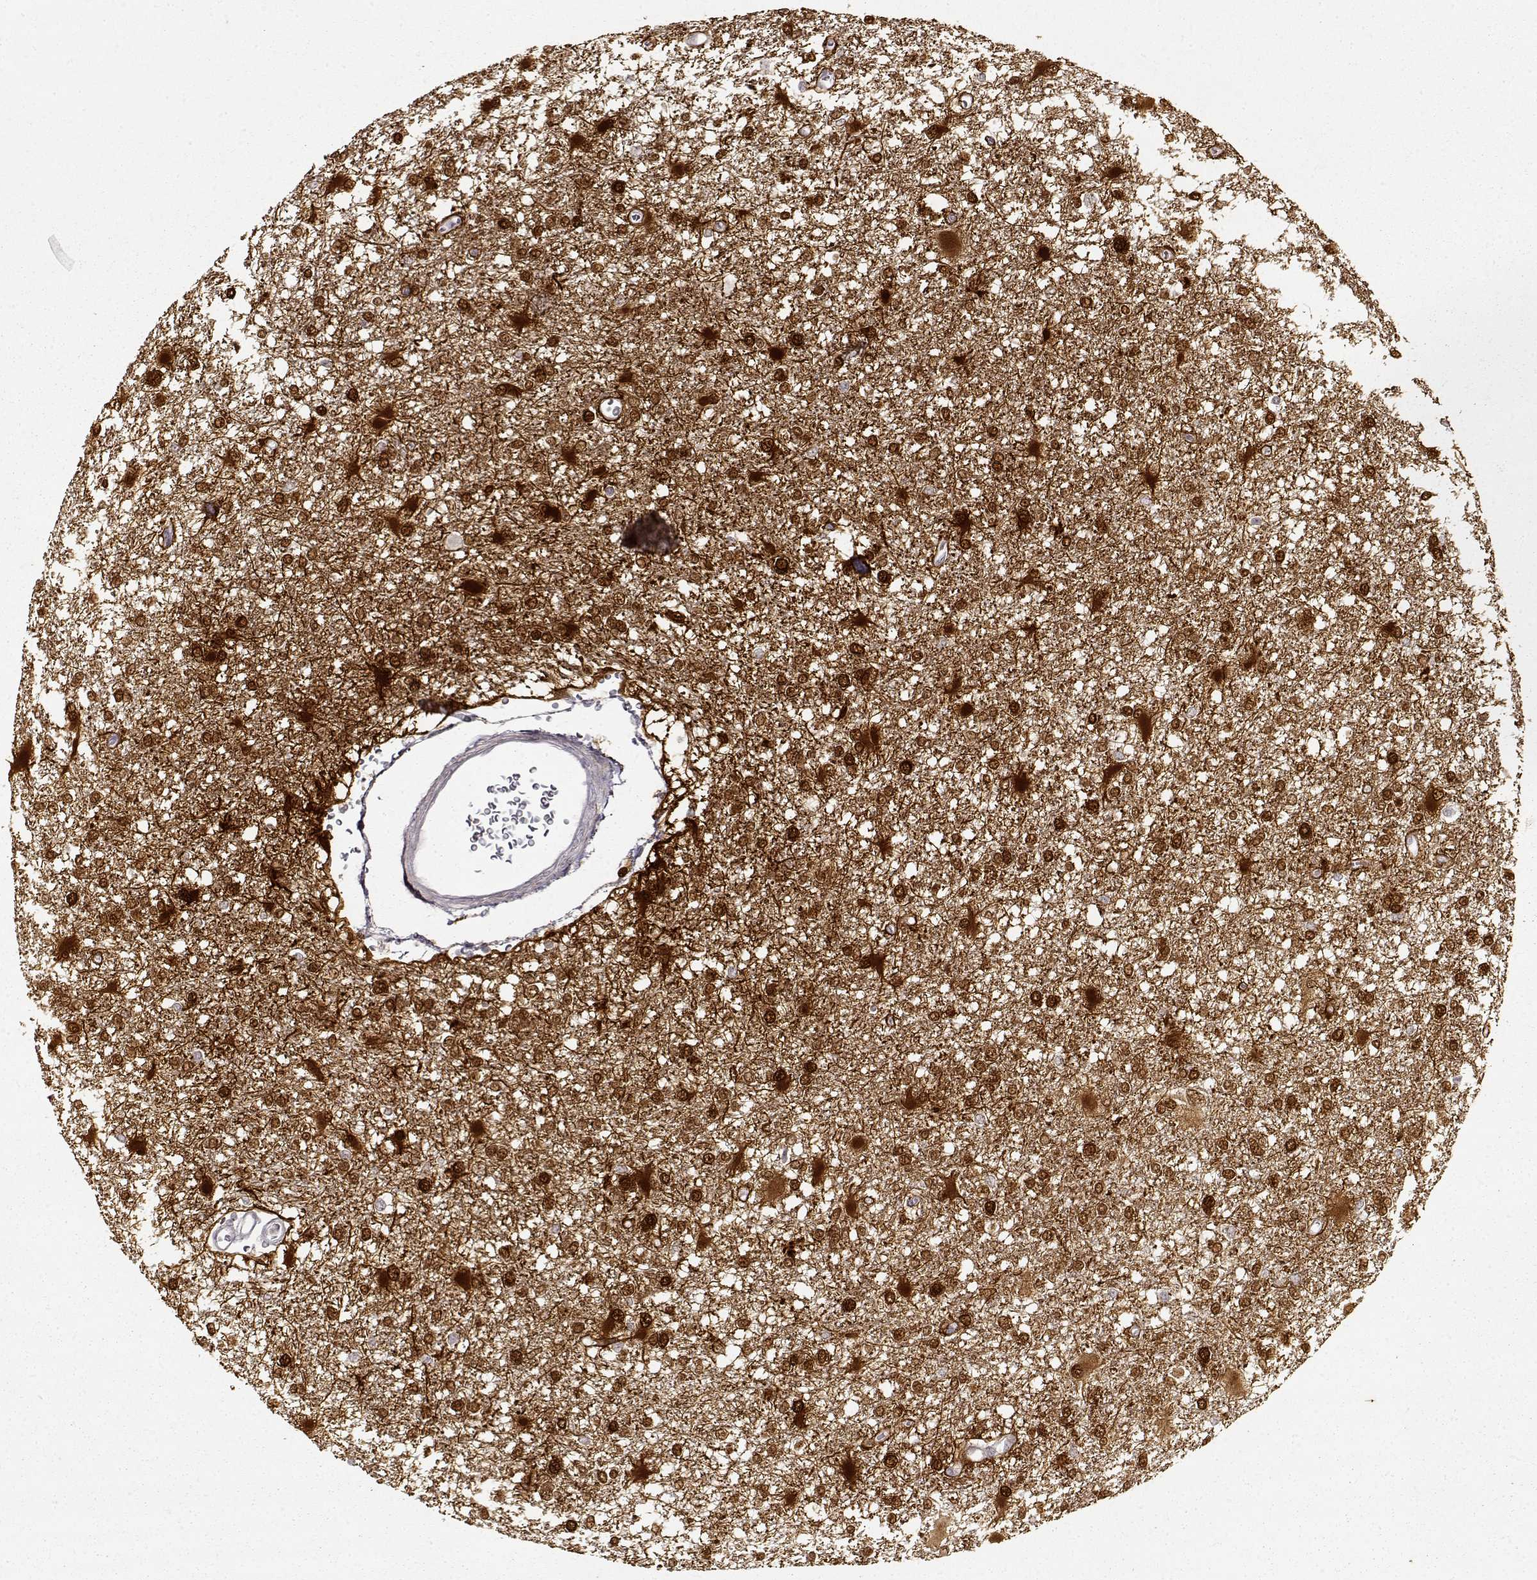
{"staining": {"intensity": "strong", "quantity": ">75%", "location": "cytoplasmic/membranous,nuclear"}, "tissue": "glioma", "cell_type": "Tumor cells", "image_type": "cancer", "snomed": [{"axis": "morphology", "description": "Glioma, malignant, High grade"}, {"axis": "topography", "description": "Cerebral cortex"}], "caption": "A photomicrograph of human glioma stained for a protein shows strong cytoplasmic/membranous and nuclear brown staining in tumor cells.", "gene": "S100B", "patient": {"sex": "male", "age": 79}}